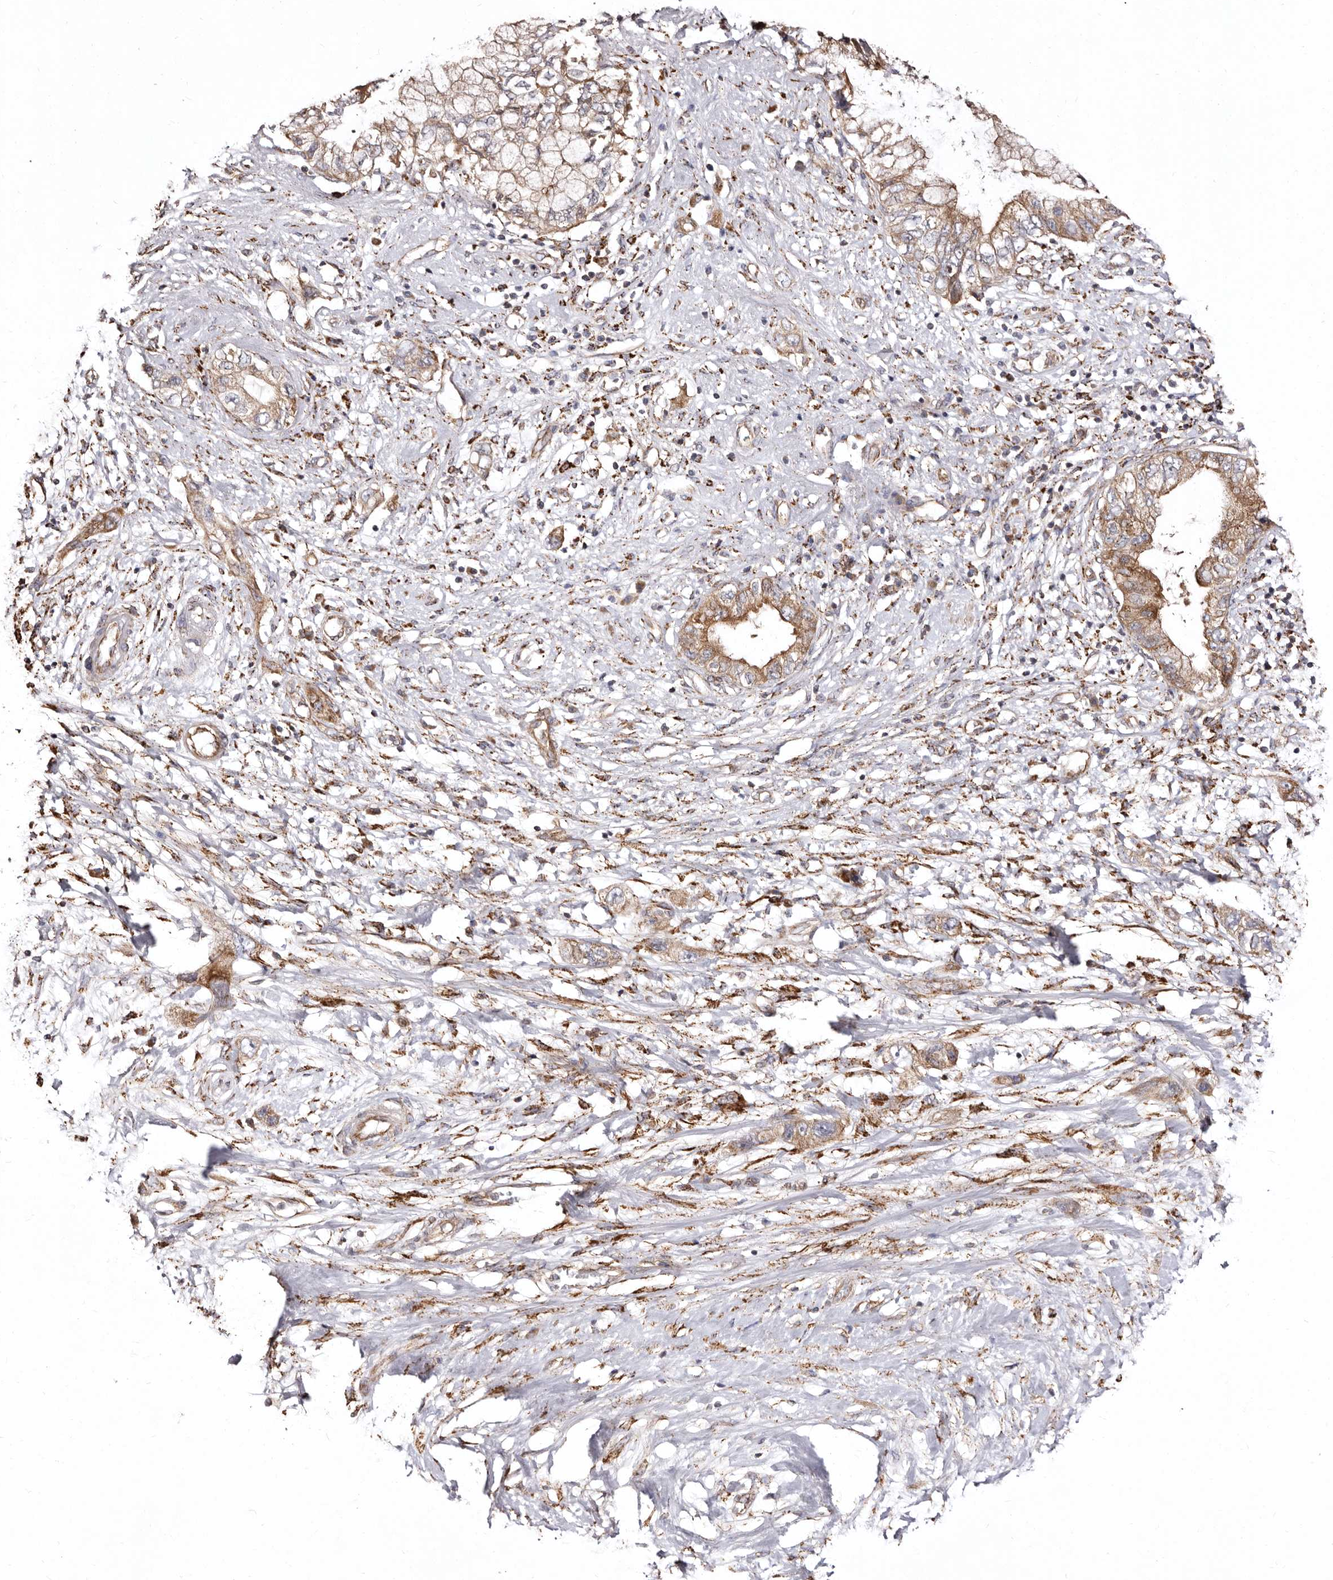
{"staining": {"intensity": "moderate", "quantity": ">75%", "location": "cytoplasmic/membranous"}, "tissue": "pancreatic cancer", "cell_type": "Tumor cells", "image_type": "cancer", "snomed": [{"axis": "morphology", "description": "Adenocarcinoma, NOS"}, {"axis": "topography", "description": "Pancreas"}], "caption": "Immunohistochemistry histopathology image of human pancreatic cancer (adenocarcinoma) stained for a protein (brown), which shows medium levels of moderate cytoplasmic/membranous positivity in approximately >75% of tumor cells.", "gene": "LUZP1", "patient": {"sex": "female", "age": 73}}